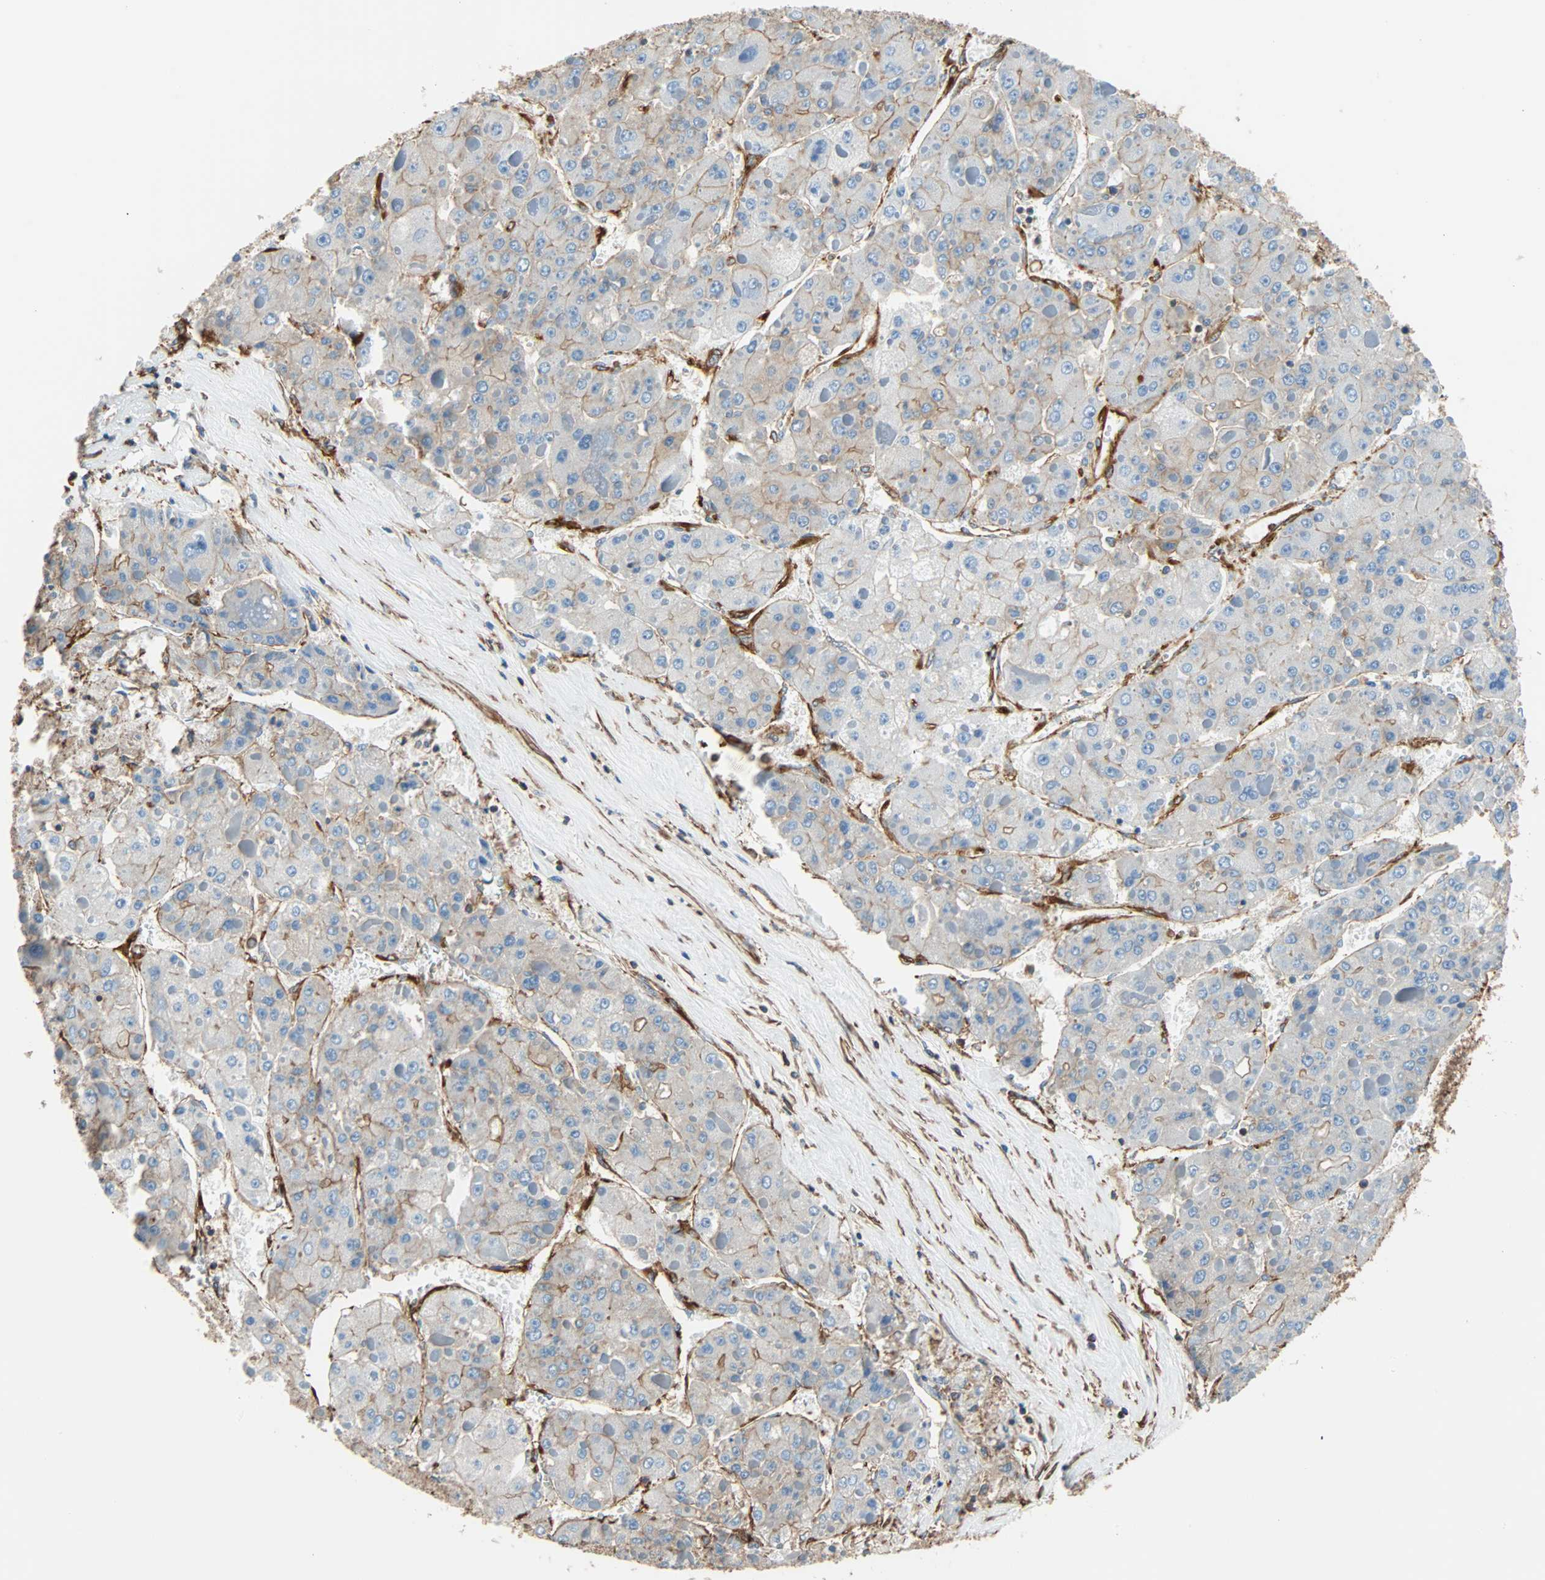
{"staining": {"intensity": "weak", "quantity": "<25%", "location": "cytoplasmic/membranous"}, "tissue": "liver cancer", "cell_type": "Tumor cells", "image_type": "cancer", "snomed": [{"axis": "morphology", "description": "Carcinoma, Hepatocellular, NOS"}, {"axis": "topography", "description": "Liver"}], "caption": "Tumor cells show no significant positivity in hepatocellular carcinoma (liver).", "gene": "GALNT10", "patient": {"sex": "female", "age": 73}}